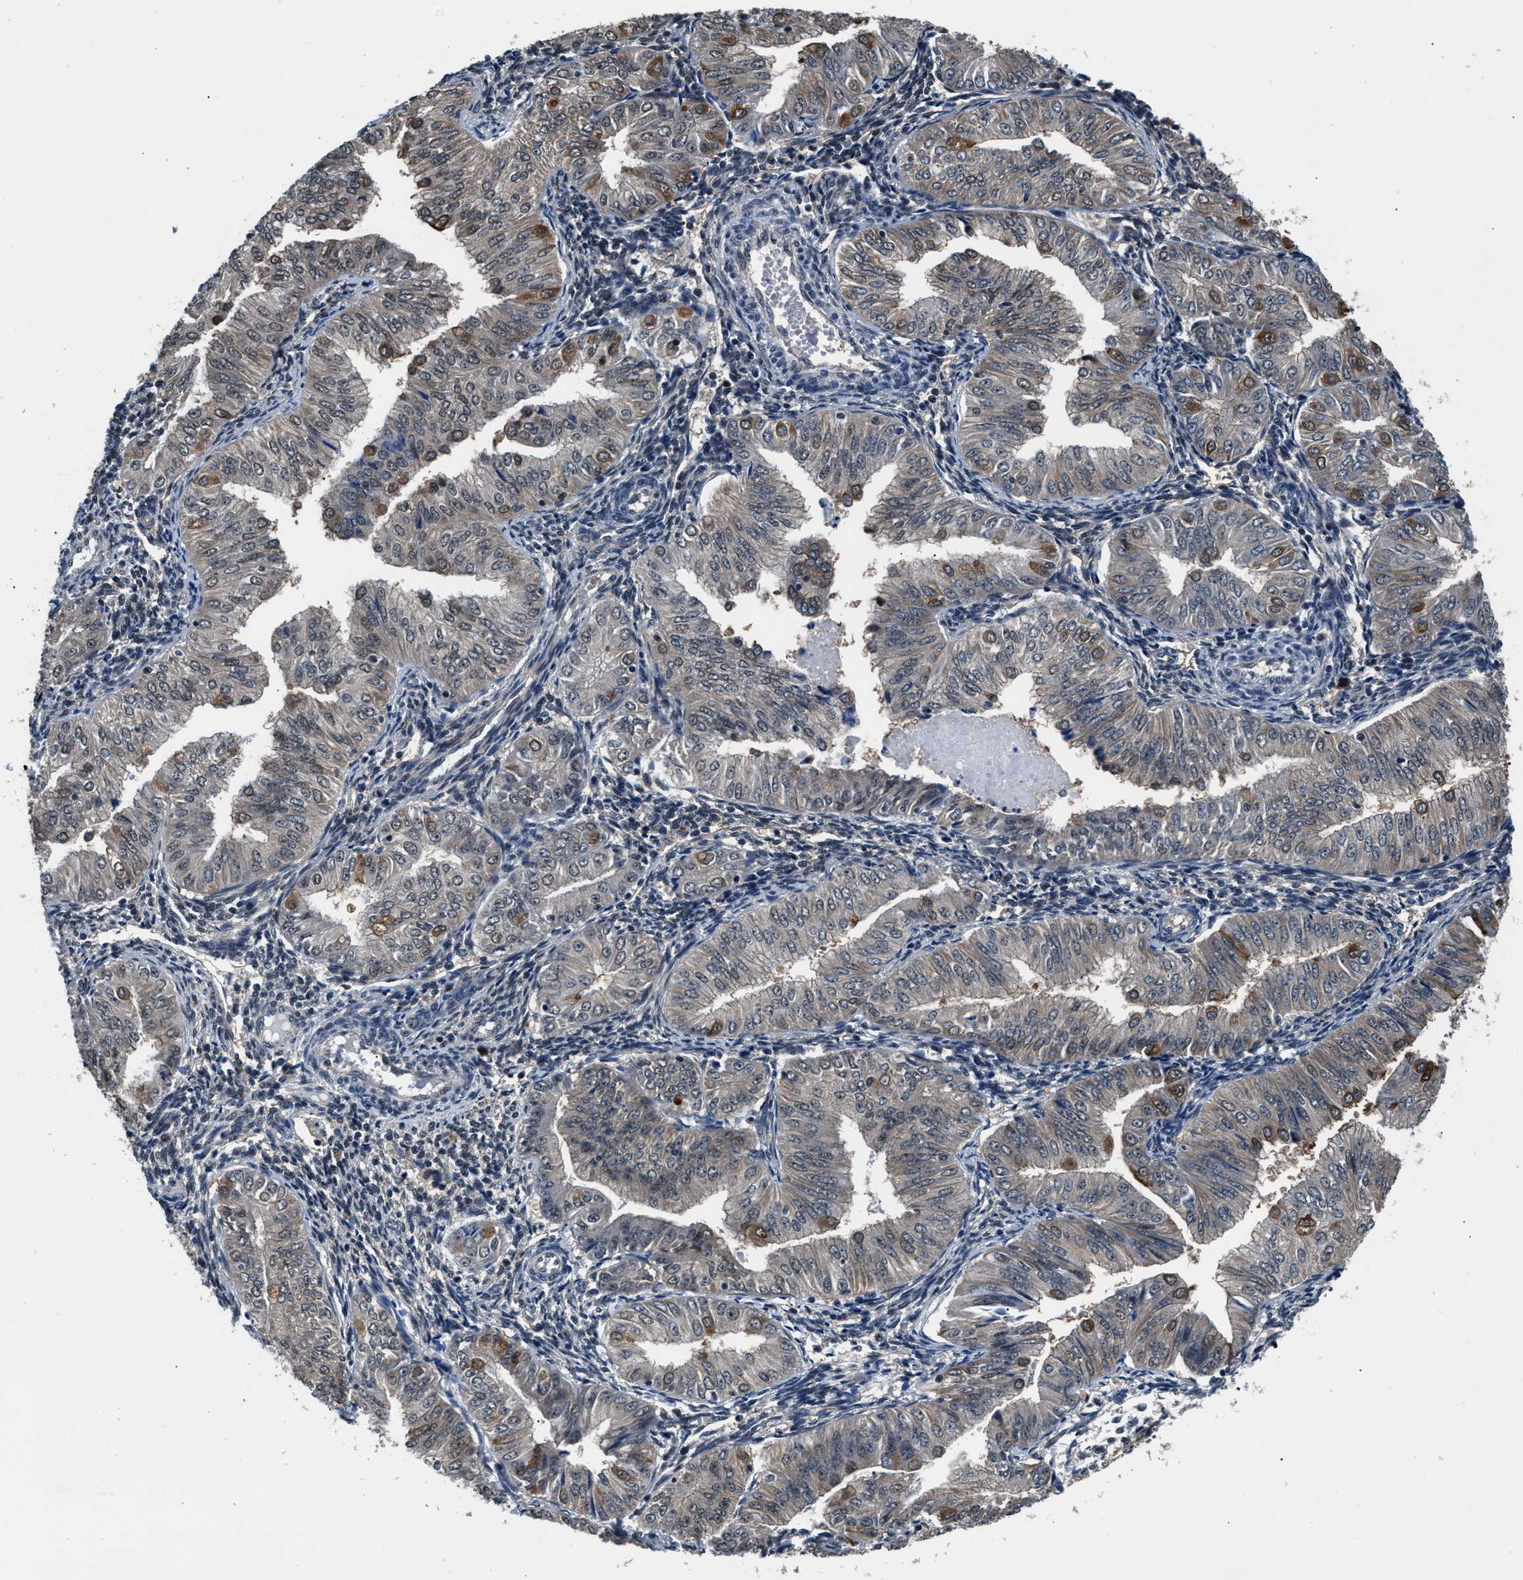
{"staining": {"intensity": "moderate", "quantity": "<25%", "location": "cytoplasmic/membranous"}, "tissue": "endometrial cancer", "cell_type": "Tumor cells", "image_type": "cancer", "snomed": [{"axis": "morphology", "description": "Normal tissue, NOS"}, {"axis": "morphology", "description": "Adenocarcinoma, NOS"}, {"axis": "topography", "description": "Endometrium"}], "caption": "IHC of endometrial adenocarcinoma reveals low levels of moderate cytoplasmic/membranous positivity in approximately <25% of tumor cells.", "gene": "RBM33", "patient": {"sex": "female", "age": 53}}